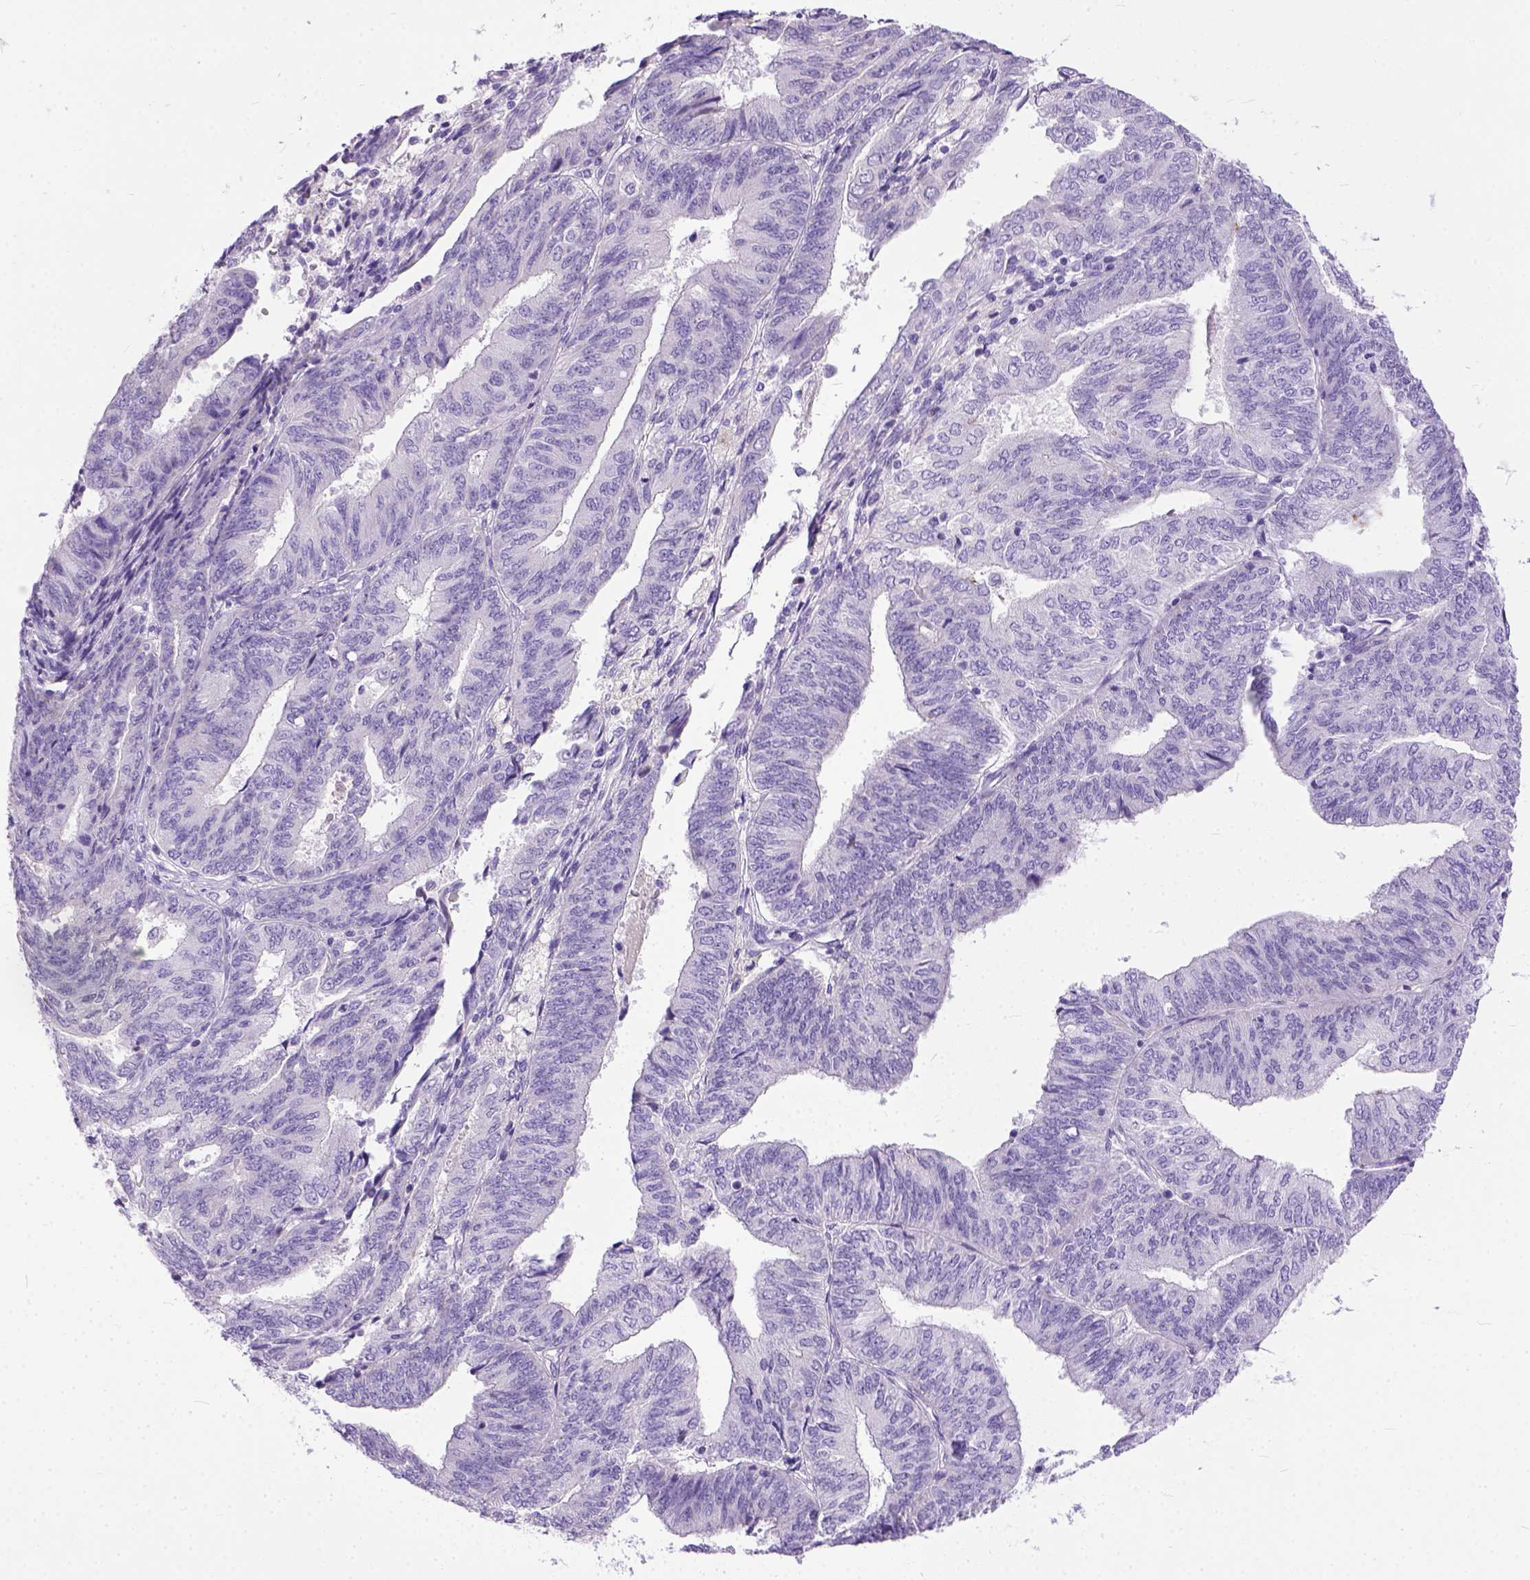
{"staining": {"intensity": "negative", "quantity": "none", "location": "none"}, "tissue": "endometrial cancer", "cell_type": "Tumor cells", "image_type": "cancer", "snomed": [{"axis": "morphology", "description": "Adenocarcinoma, NOS"}, {"axis": "topography", "description": "Endometrium"}], "caption": "An immunohistochemistry (IHC) image of endometrial adenocarcinoma is shown. There is no staining in tumor cells of endometrial adenocarcinoma.", "gene": "PLK5", "patient": {"sex": "female", "age": 58}}